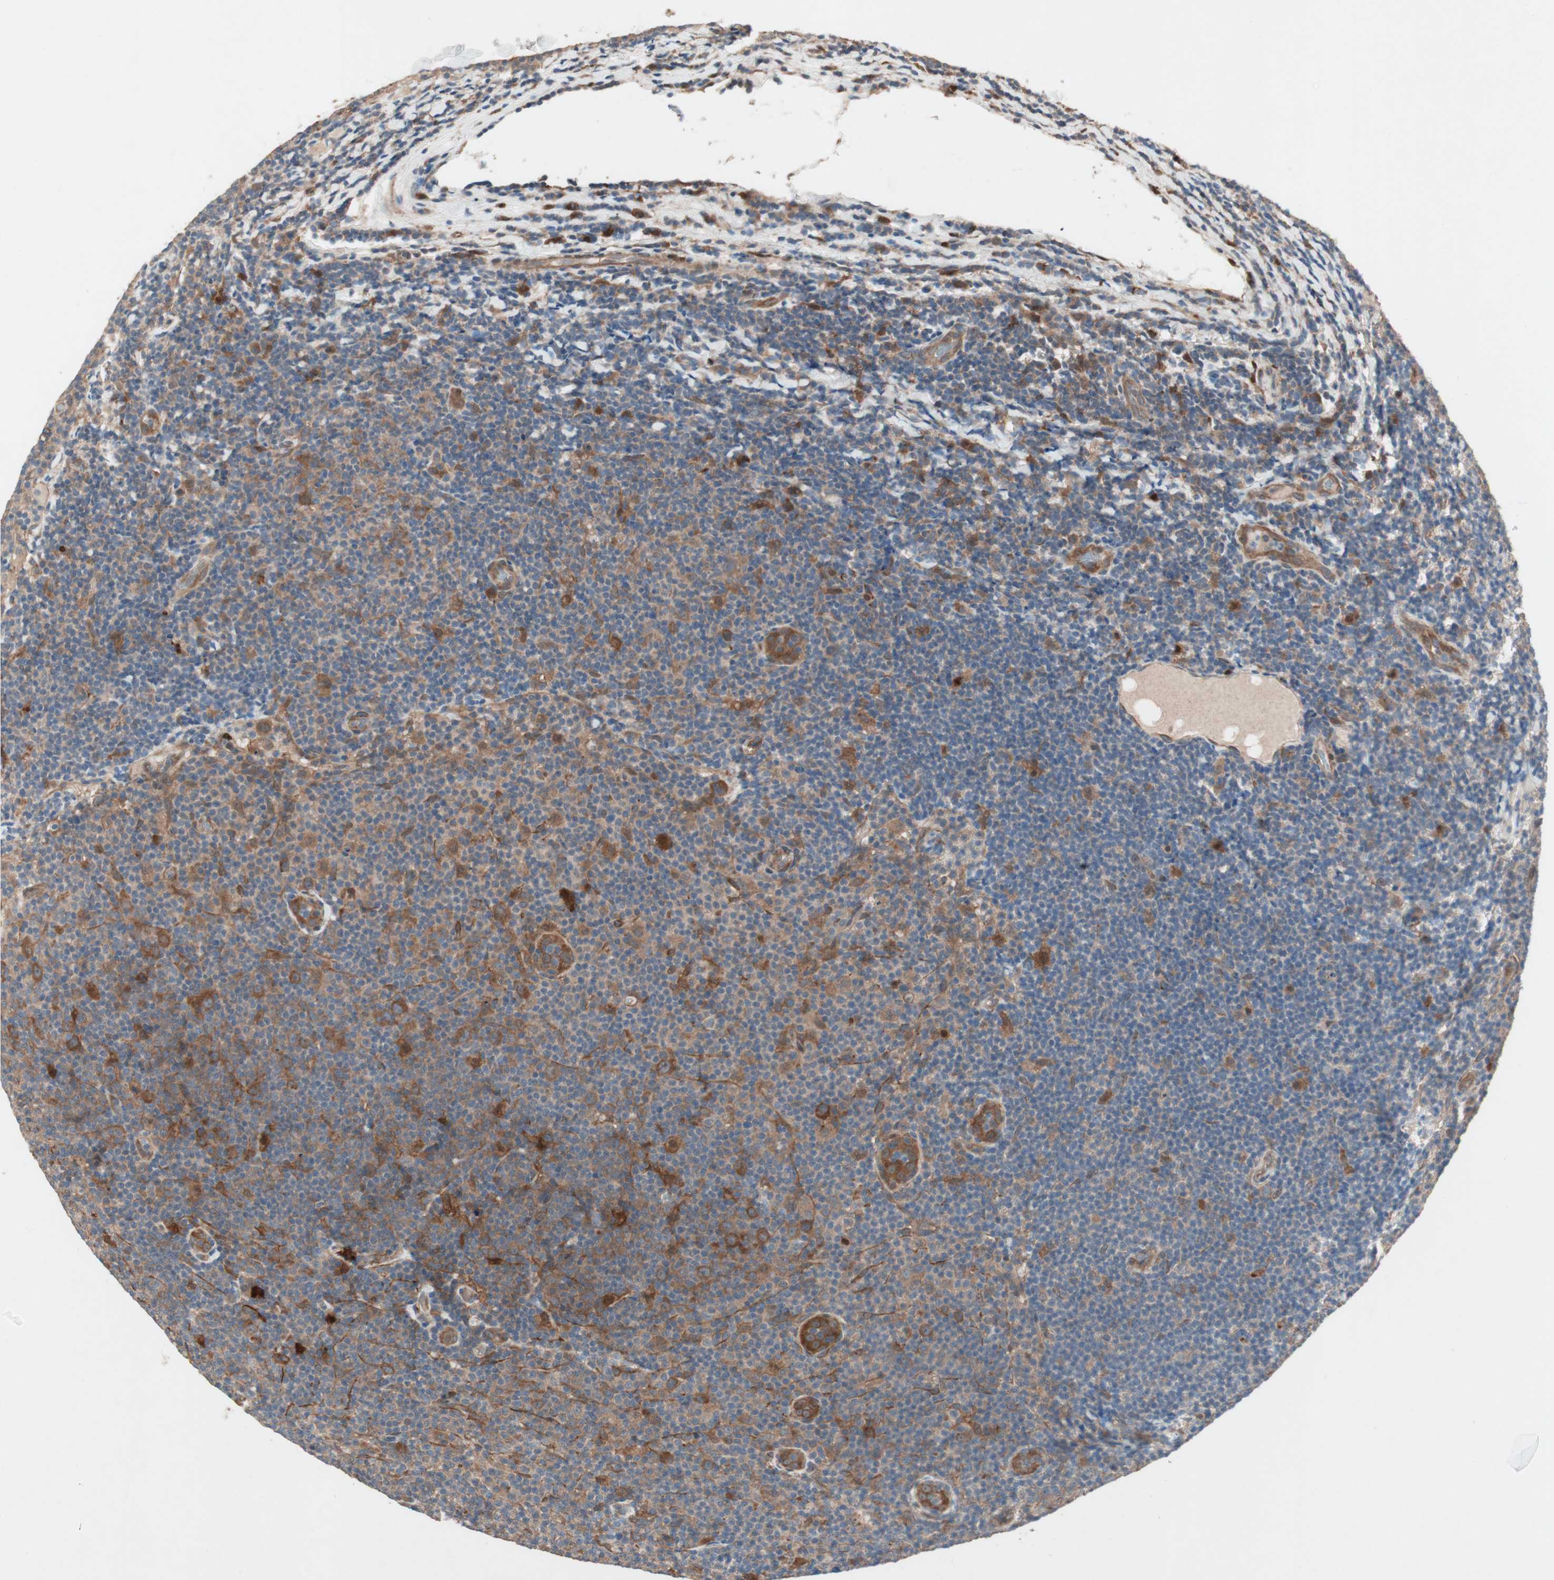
{"staining": {"intensity": "moderate", "quantity": "25%-75%", "location": "cytoplasmic/membranous"}, "tissue": "lymphoma", "cell_type": "Tumor cells", "image_type": "cancer", "snomed": [{"axis": "morphology", "description": "Malignant lymphoma, non-Hodgkin's type, Low grade"}, {"axis": "topography", "description": "Lymph node"}], "caption": "Moderate cytoplasmic/membranous protein expression is present in about 25%-75% of tumor cells in lymphoma.", "gene": "SDSL", "patient": {"sex": "male", "age": 83}}